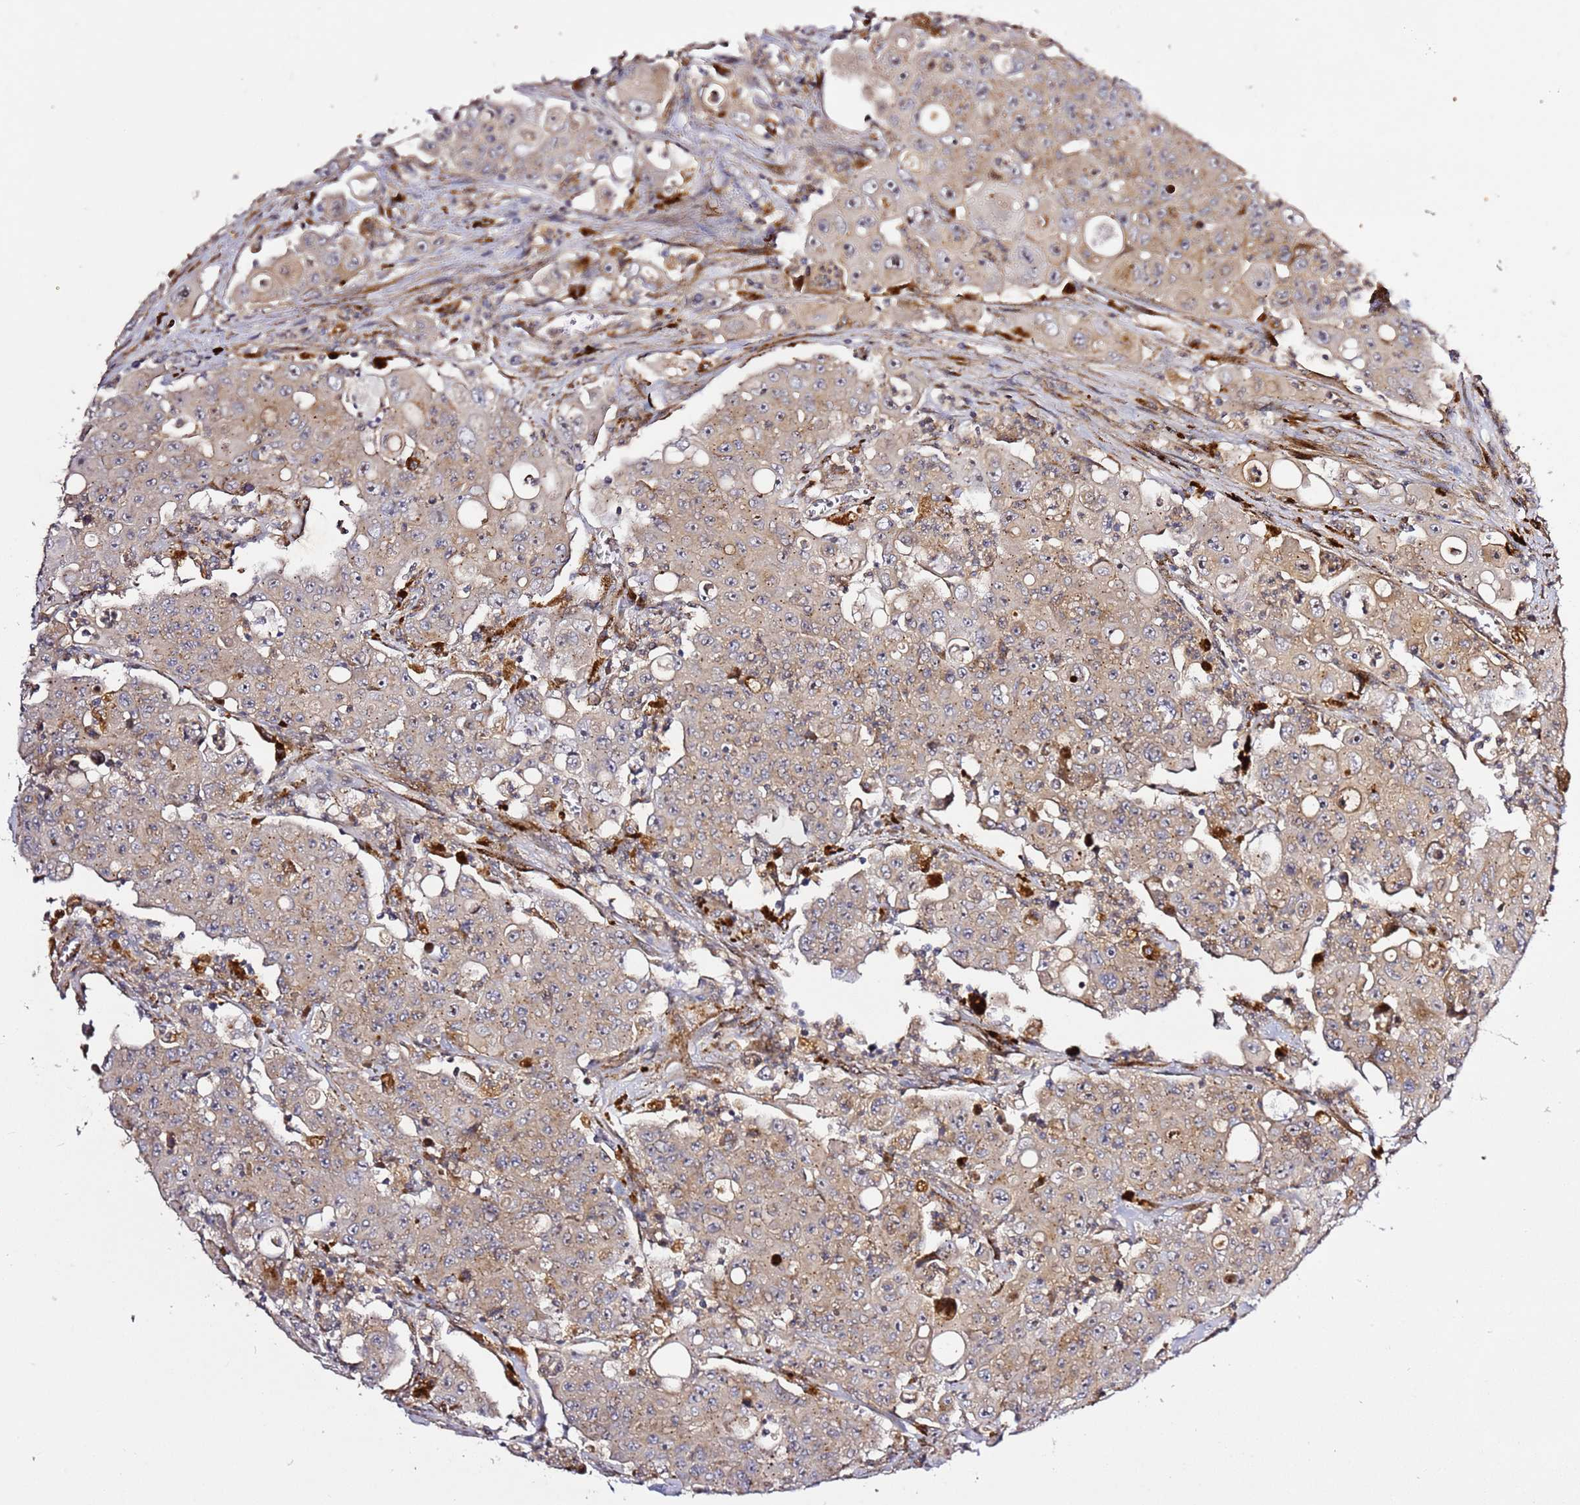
{"staining": {"intensity": "moderate", "quantity": ">75%", "location": "cytoplasmic/membranous"}, "tissue": "colorectal cancer", "cell_type": "Tumor cells", "image_type": "cancer", "snomed": [{"axis": "morphology", "description": "Adenocarcinoma, NOS"}, {"axis": "topography", "description": "Colon"}], "caption": "Human colorectal adenocarcinoma stained for a protein (brown) shows moderate cytoplasmic/membranous positive positivity in approximately >75% of tumor cells.", "gene": "PVRIG", "patient": {"sex": "male", "age": 51}}